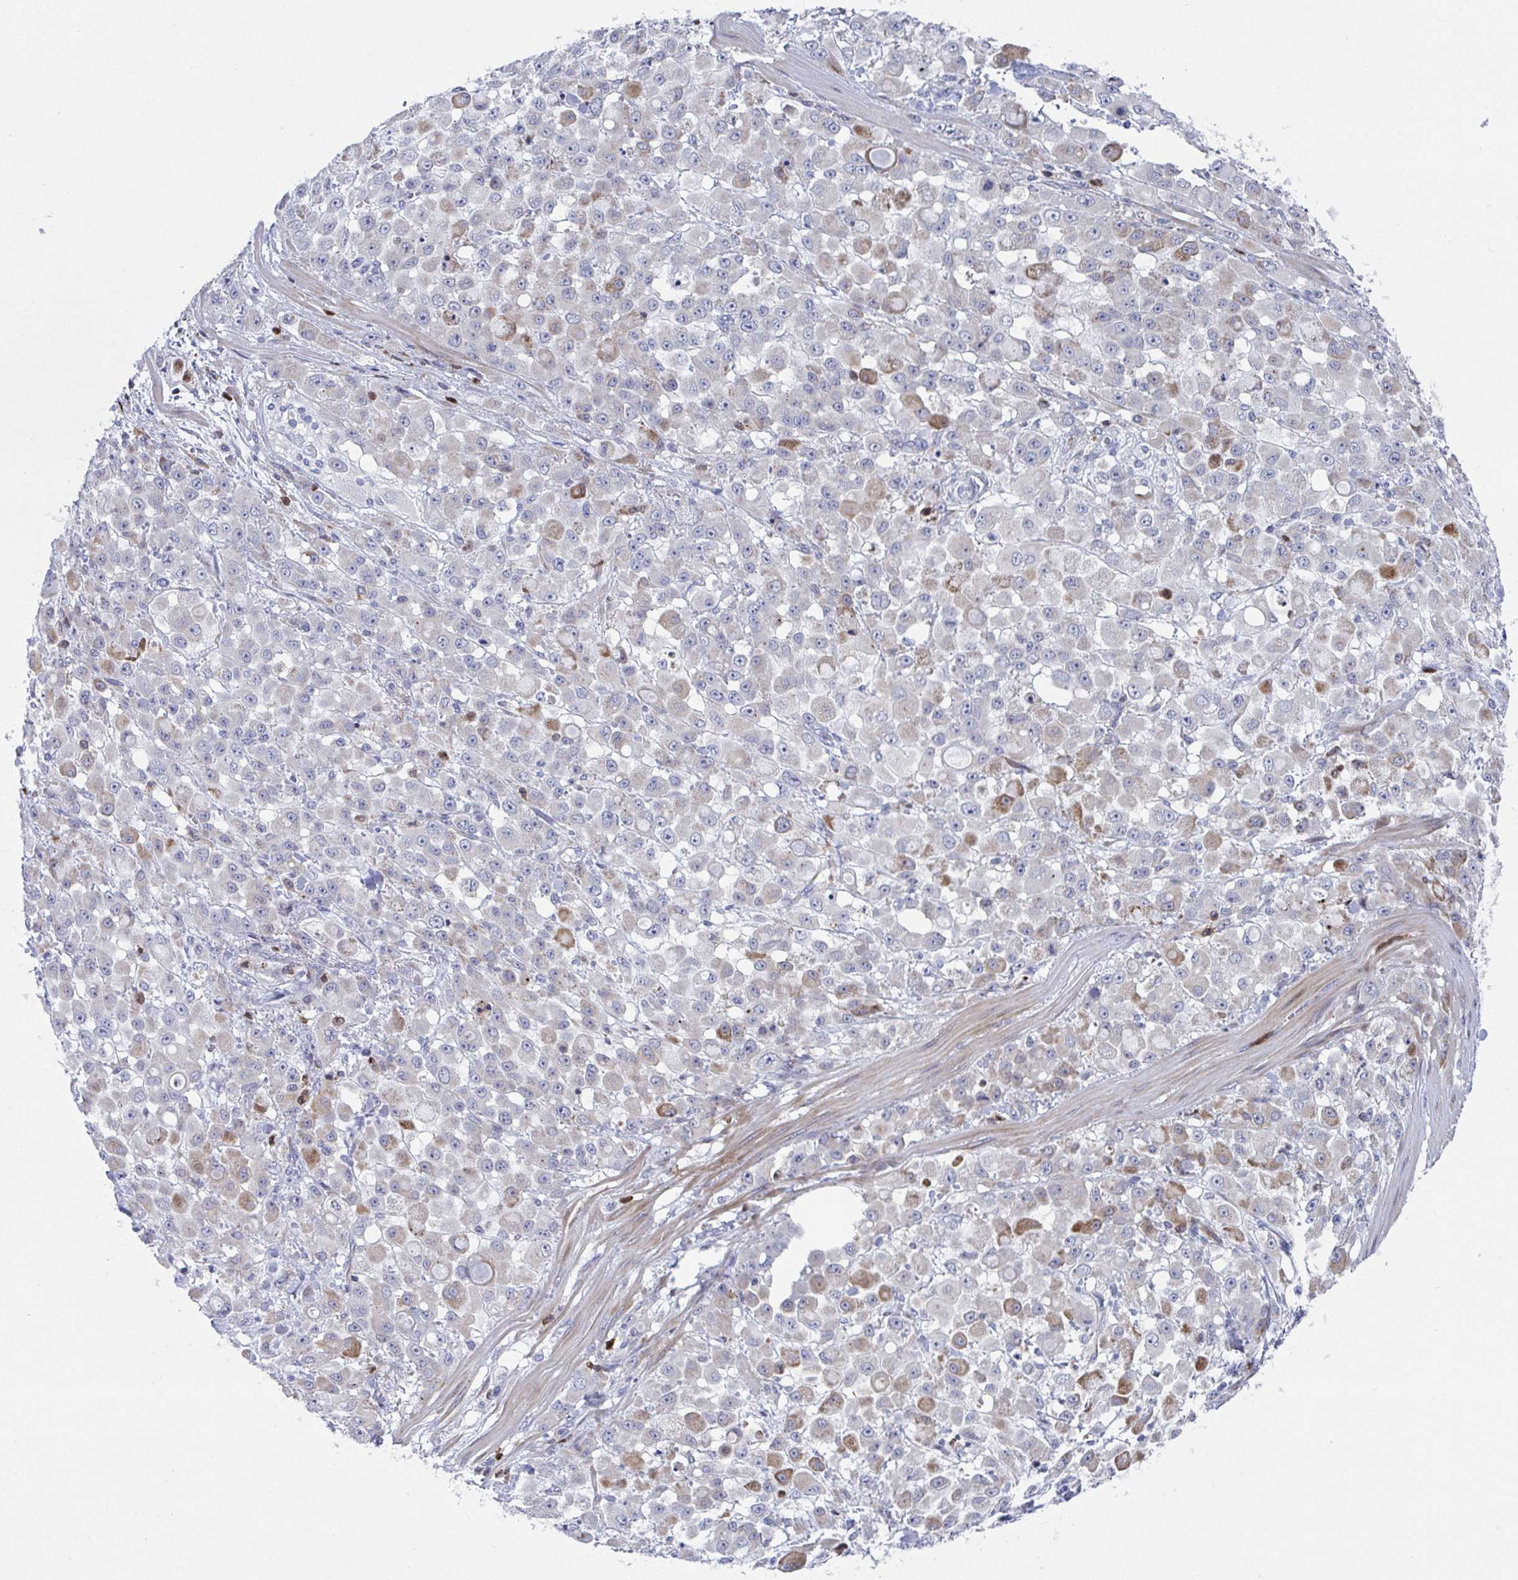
{"staining": {"intensity": "moderate", "quantity": "<25%", "location": "cytoplasmic/membranous"}, "tissue": "stomach cancer", "cell_type": "Tumor cells", "image_type": "cancer", "snomed": [{"axis": "morphology", "description": "Adenocarcinoma, NOS"}, {"axis": "topography", "description": "Stomach"}], "caption": "Protein expression analysis of human adenocarcinoma (stomach) reveals moderate cytoplasmic/membranous staining in about <25% of tumor cells. The staining was performed using DAB (3,3'-diaminobenzidine) to visualize the protein expression in brown, while the nuclei were stained in blue with hematoxylin (Magnification: 20x).", "gene": "AOC2", "patient": {"sex": "female", "age": 76}}